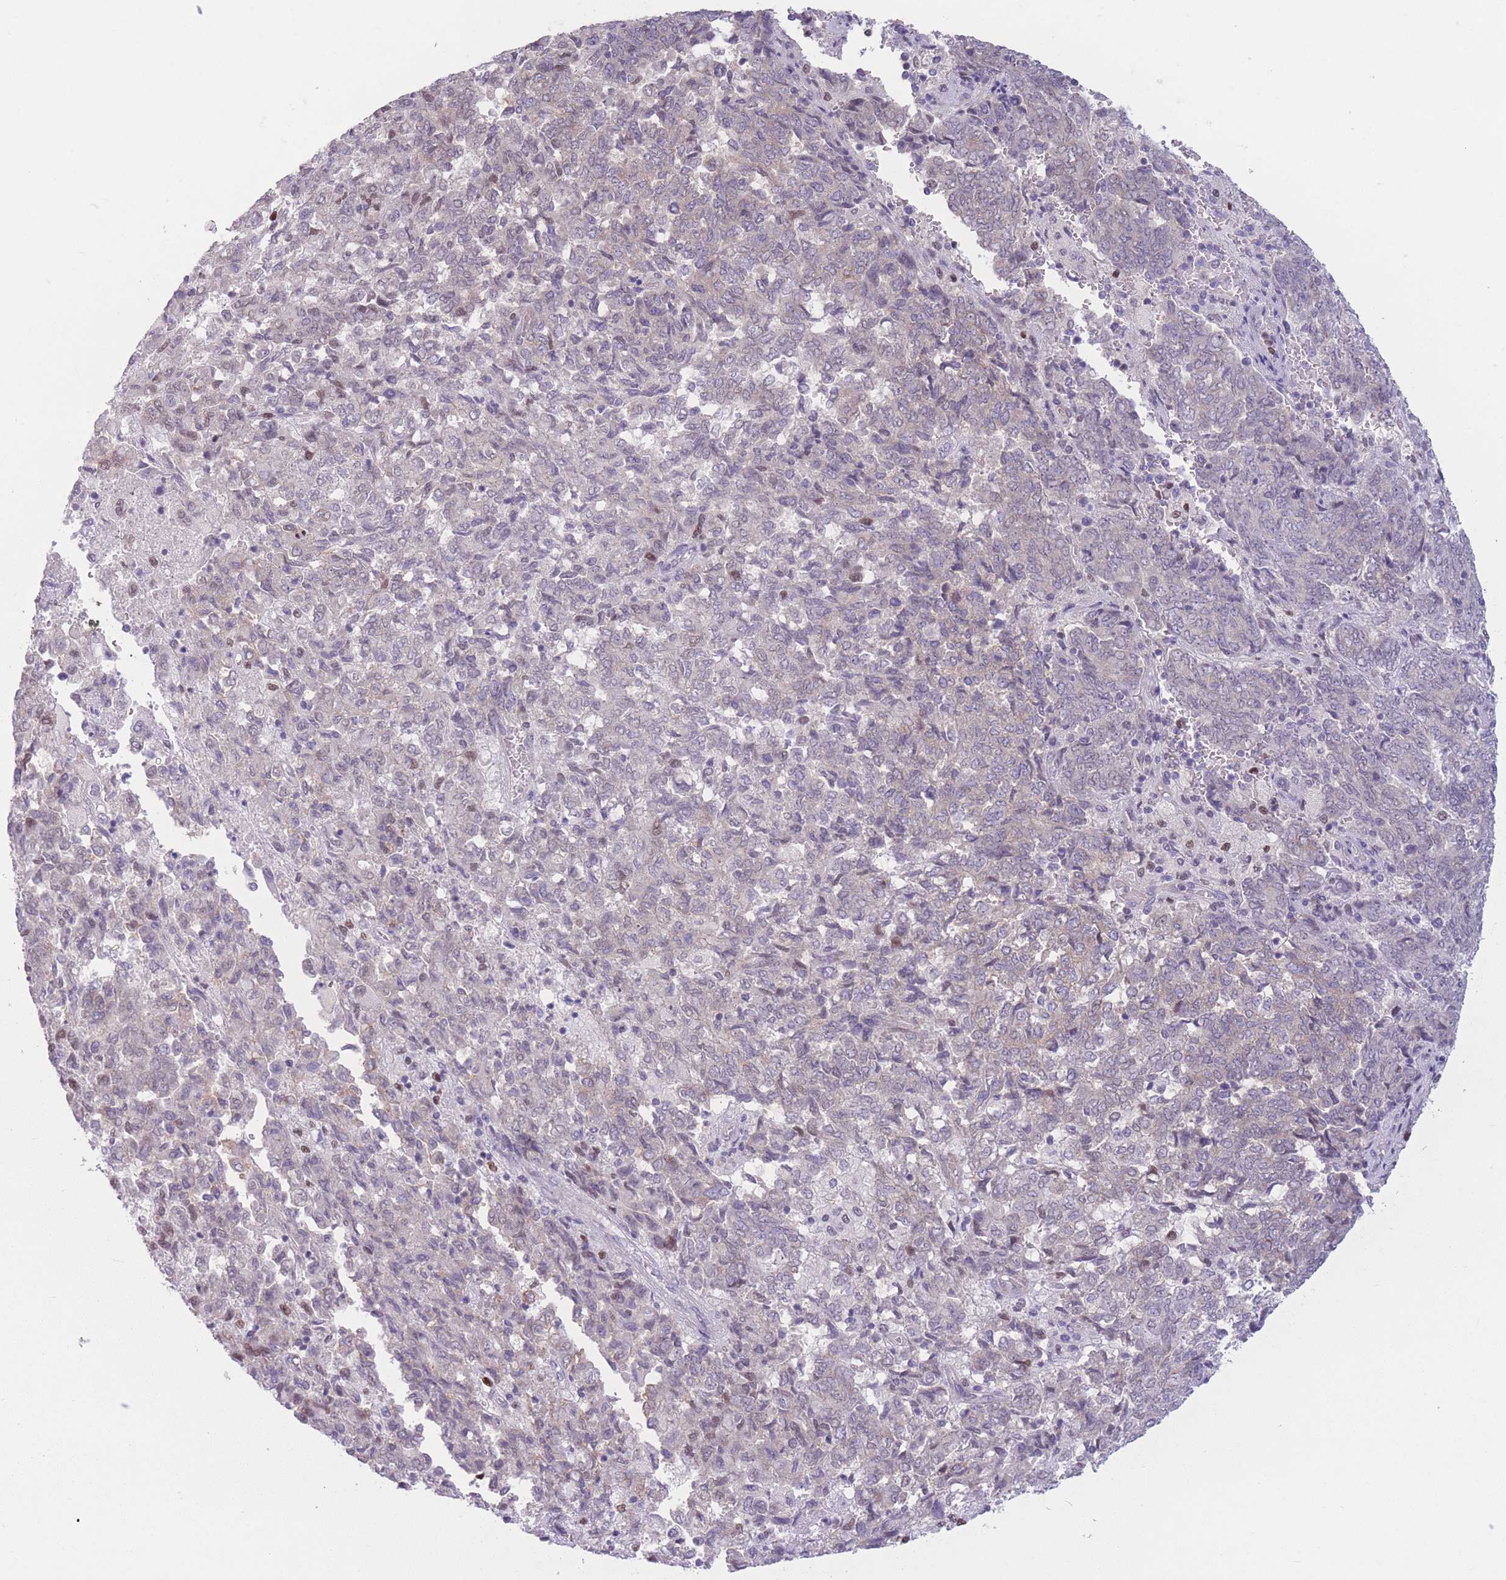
{"staining": {"intensity": "weak", "quantity": "<25%", "location": "nuclear"}, "tissue": "endometrial cancer", "cell_type": "Tumor cells", "image_type": "cancer", "snomed": [{"axis": "morphology", "description": "Adenocarcinoma, NOS"}, {"axis": "topography", "description": "Endometrium"}], "caption": "Tumor cells are negative for brown protein staining in endometrial adenocarcinoma.", "gene": "ZNF439", "patient": {"sex": "female", "age": 80}}